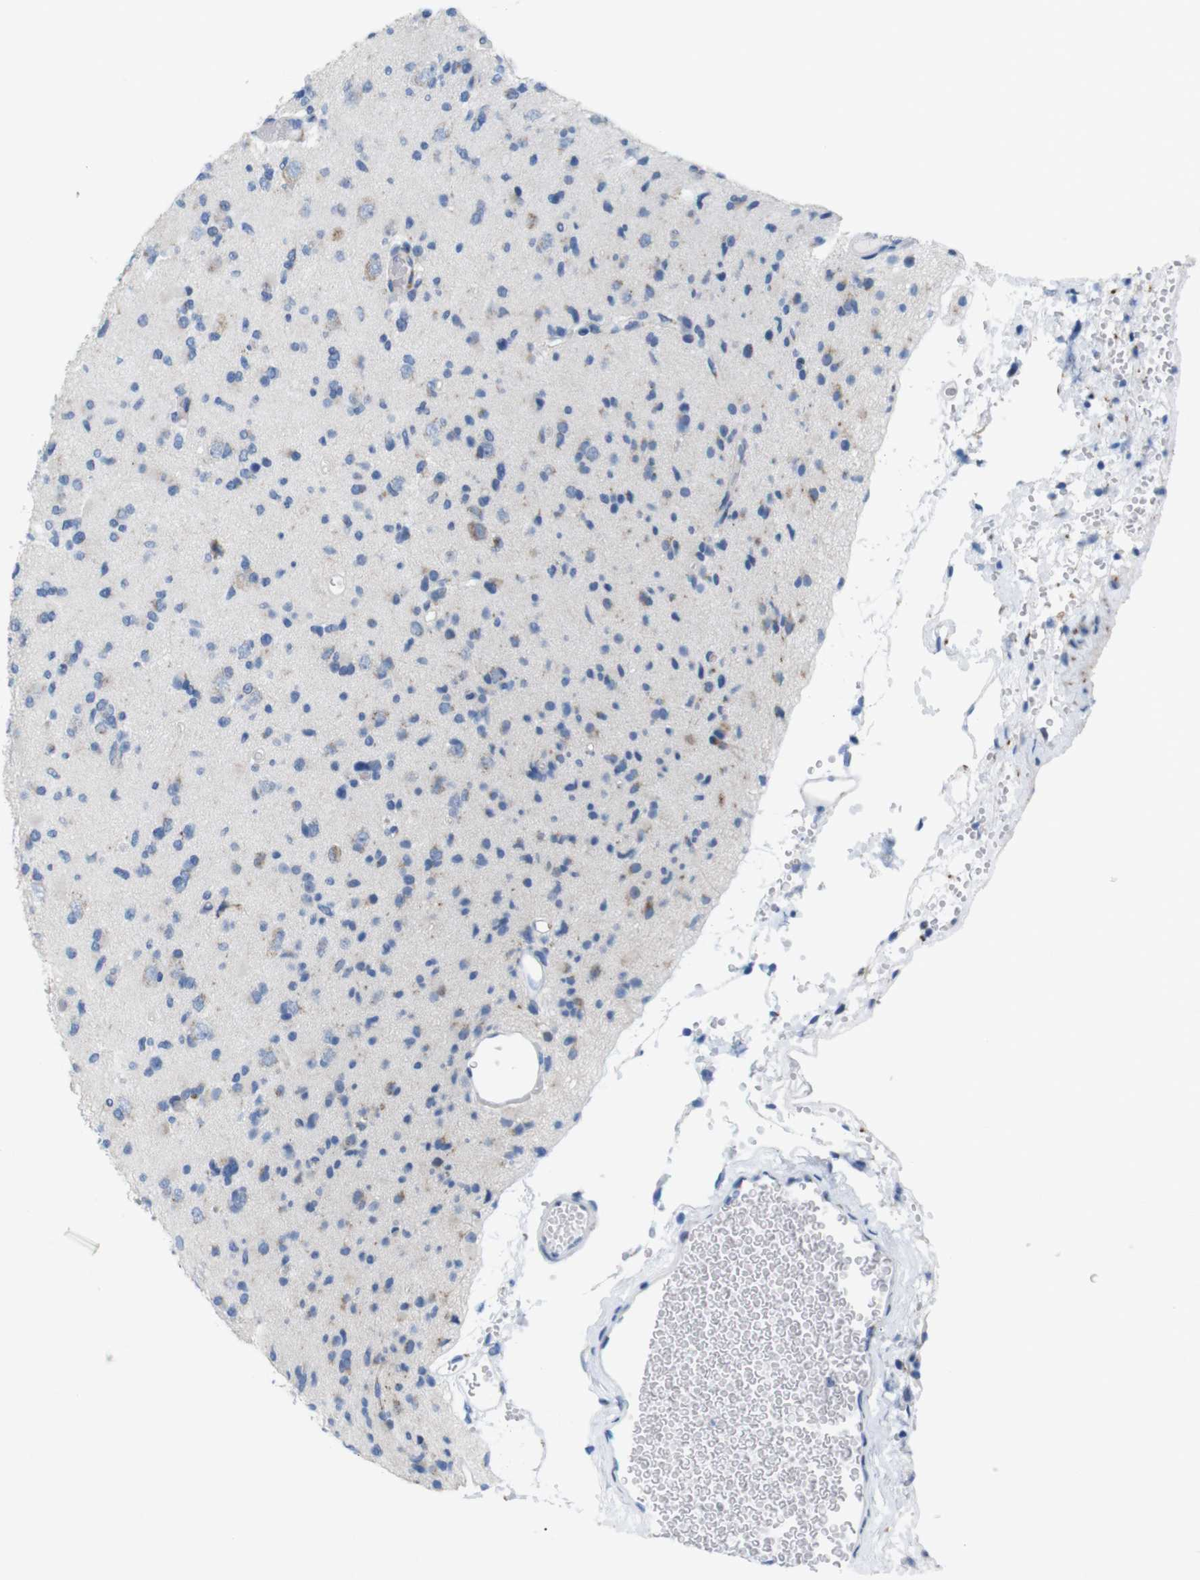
{"staining": {"intensity": "moderate", "quantity": "<25%", "location": "cytoplasmic/membranous"}, "tissue": "glioma", "cell_type": "Tumor cells", "image_type": "cancer", "snomed": [{"axis": "morphology", "description": "Glioma, malignant, Low grade"}, {"axis": "topography", "description": "Brain"}], "caption": "Glioma stained with a brown dye demonstrates moderate cytoplasmic/membranous positive positivity in about <25% of tumor cells.", "gene": "GOLGA2", "patient": {"sex": "female", "age": 22}}